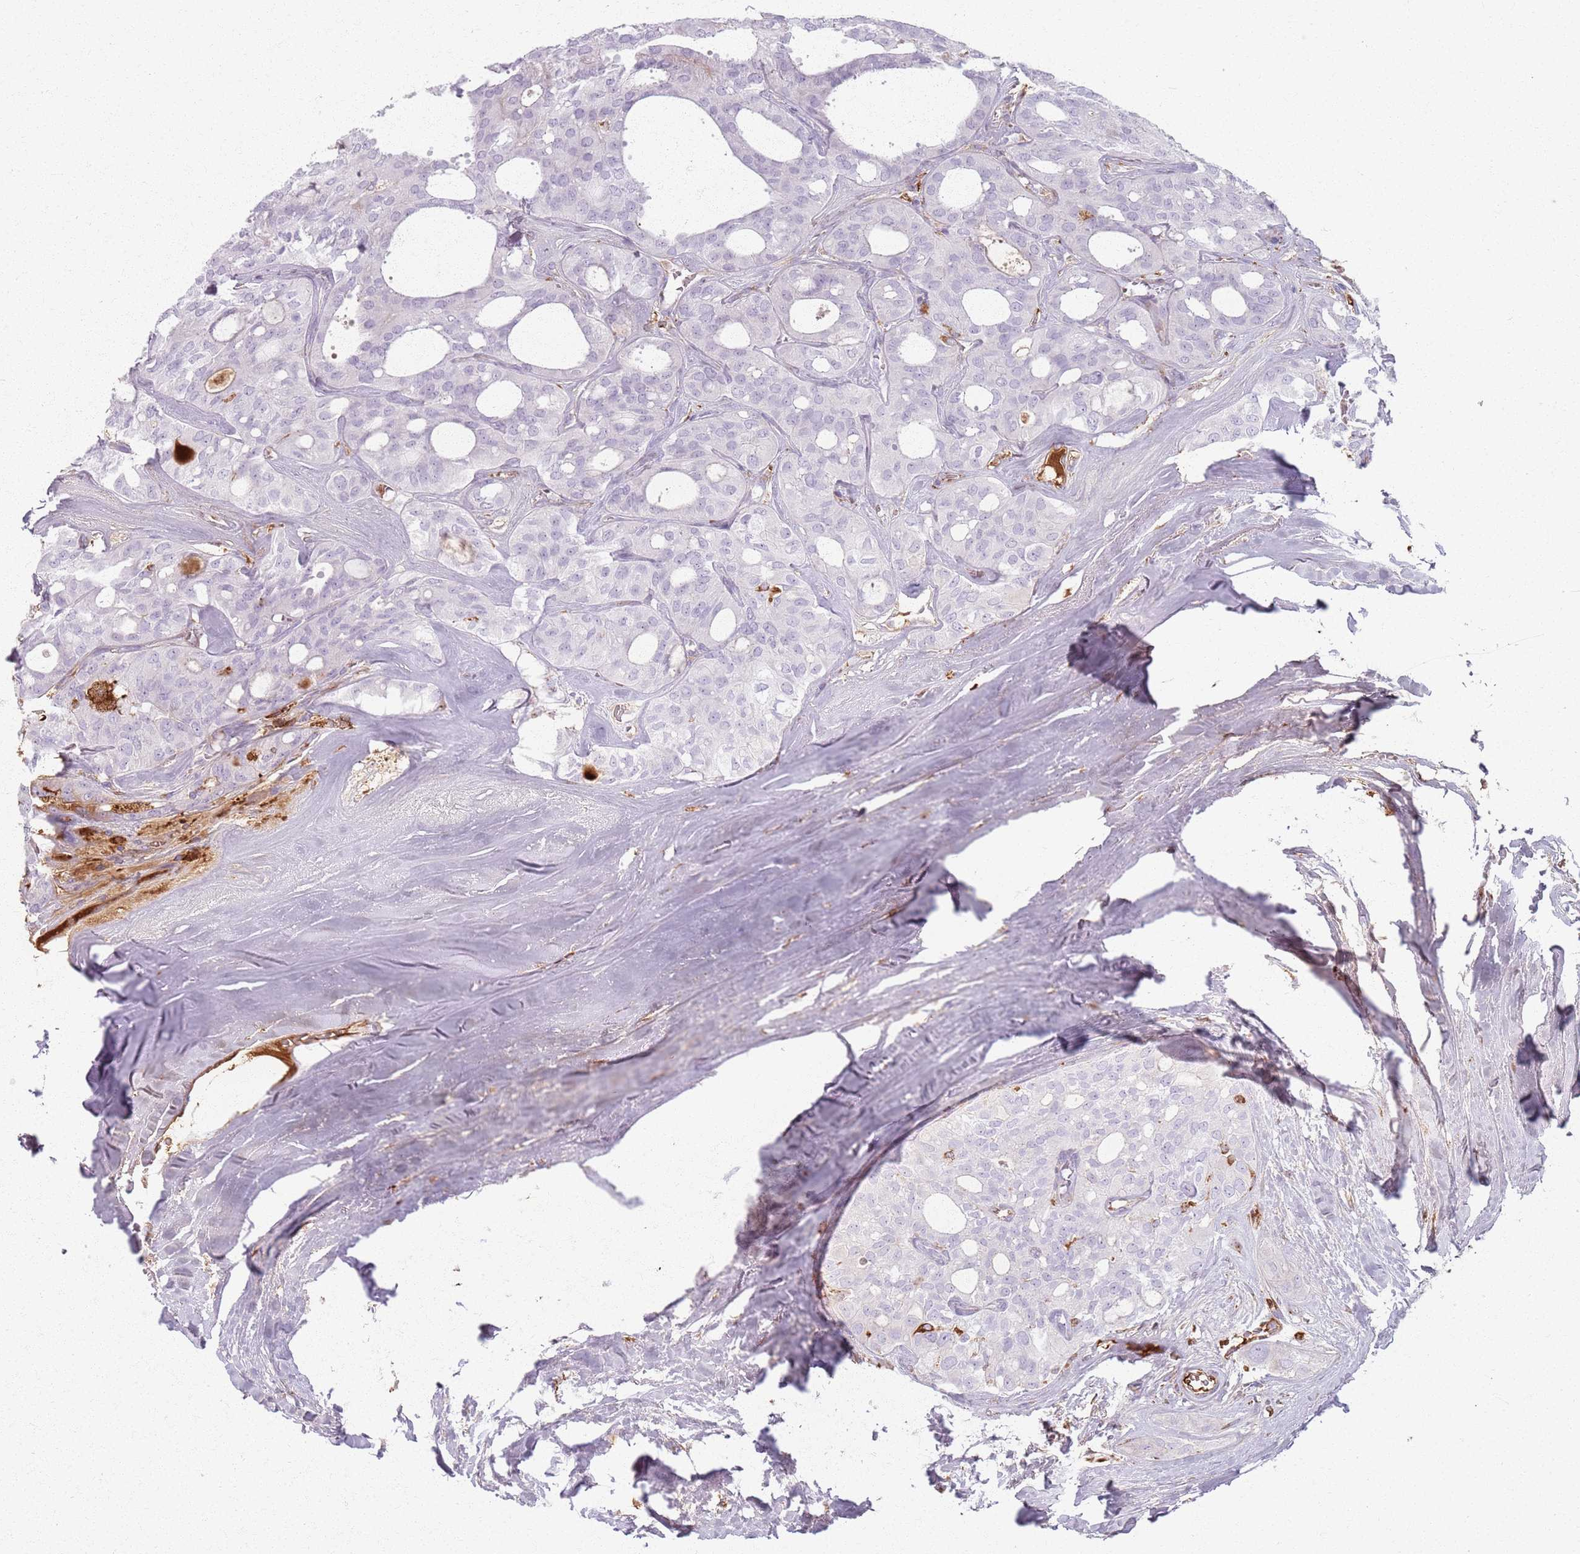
{"staining": {"intensity": "negative", "quantity": "none", "location": "none"}, "tissue": "thyroid cancer", "cell_type": "Tumor cells", "image_type": "cancer", "snomed": [{"axis": "morphology", "description": "Follicular adenoma carcinoma, NOS"}, {"axis": "topography", "description": "Thyroid gland"}], "caption": "Thyroid cancer (follicular adenoma carcinoma) stained for a protein using immunohistochemistry (IHC) reveals no staining tumor cells.", "gene": "COLGALT1", "patient": {"sex": "male", "age": 75}}